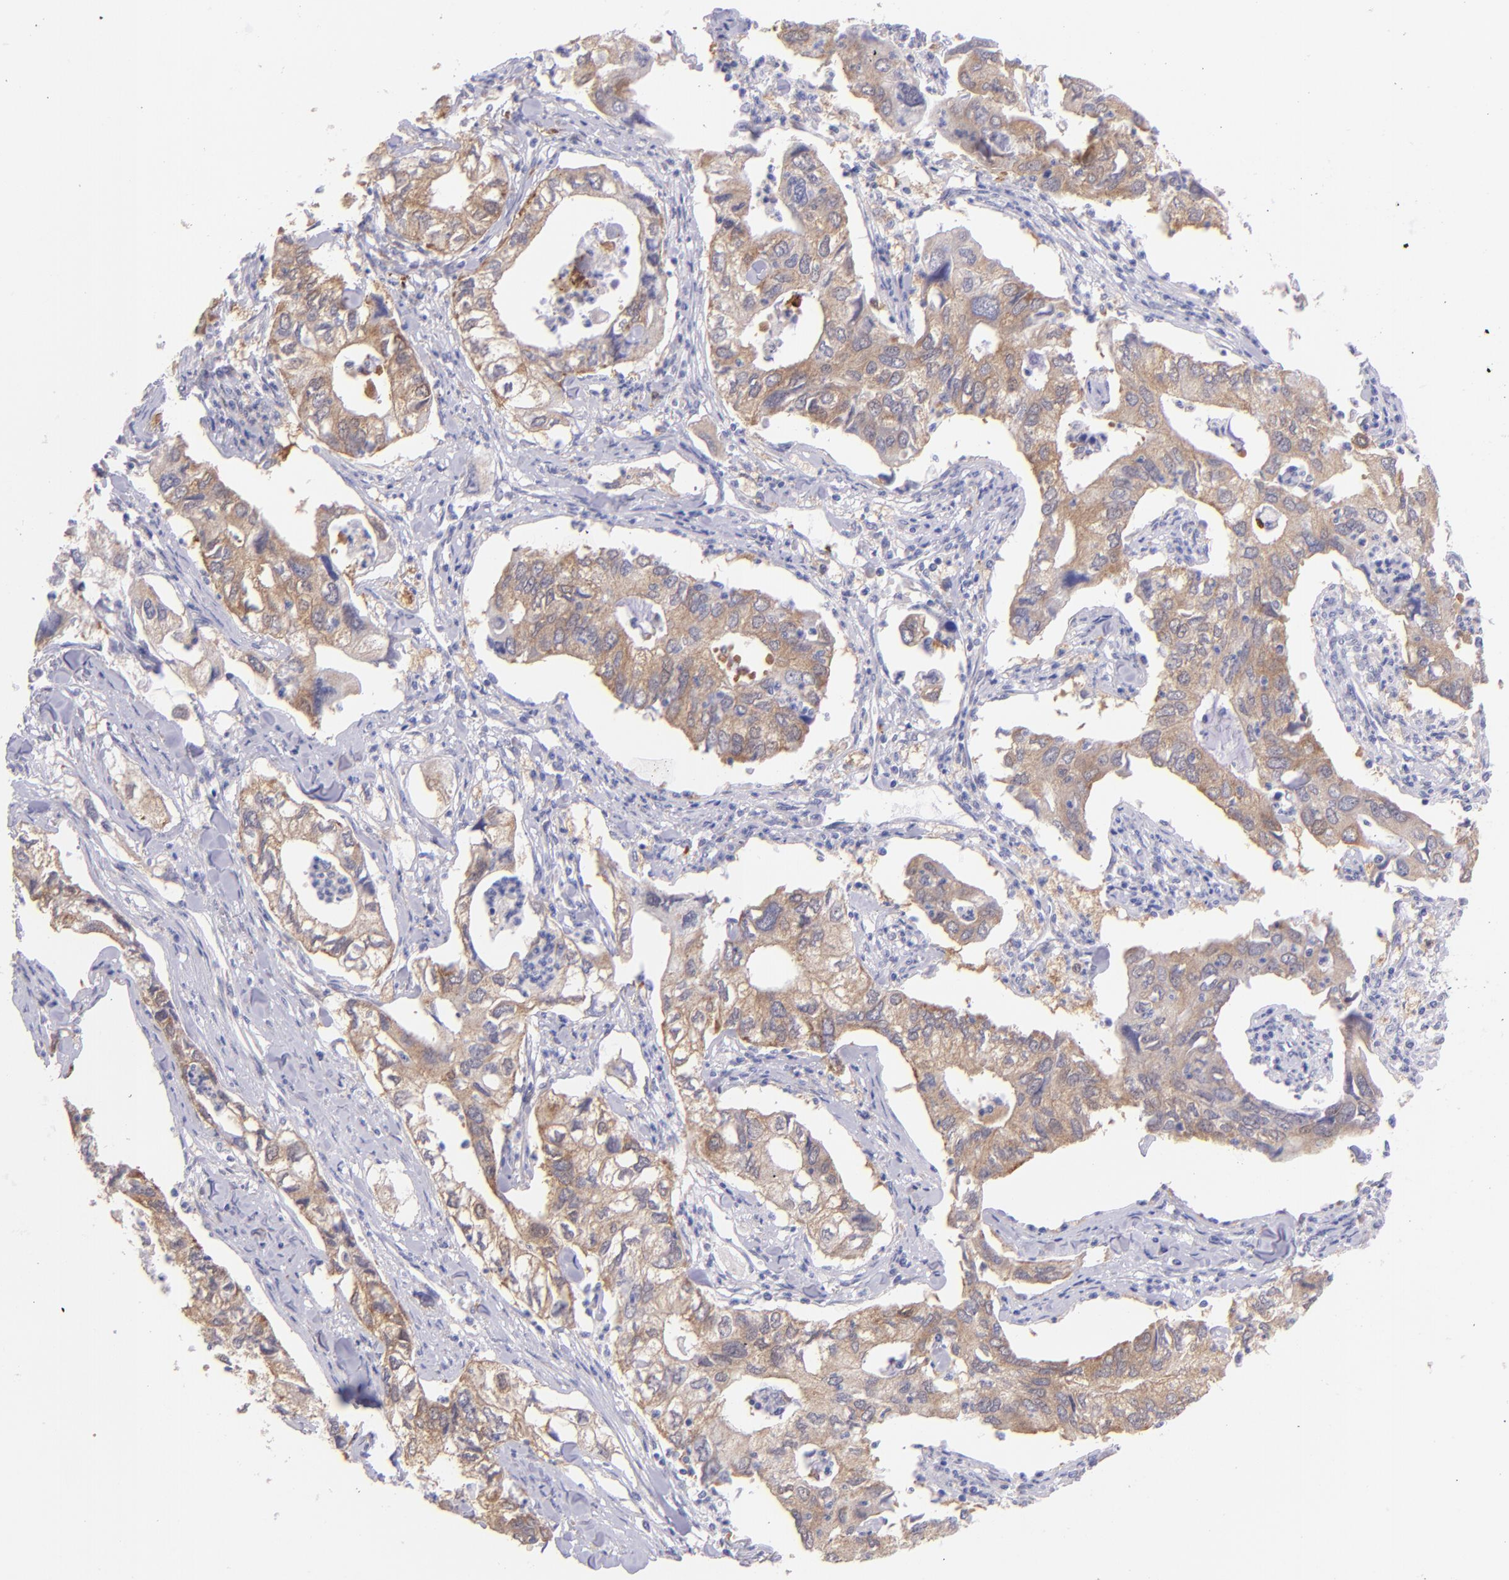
{"staining": {"intensity": "weak", "quantity": ">75%", "location": "cytoplasmic/membranous"}, "tissue": "lung cancer", "cell_type": "Tumor cells", "image_type": "cancer", "snomed": [{"axis": "morphology", "description": "Adenocarcinoma, NOS"}, {"axis": "topography", "description": "Lung"}], "caption": "Protein expression analysis of lung cancer reveals weak cytoplasmic/membranous positivity in approximately >75% of tumor cells.", "gene": "SH2D4A", "patient": {"sex": "male", "age": 48}}